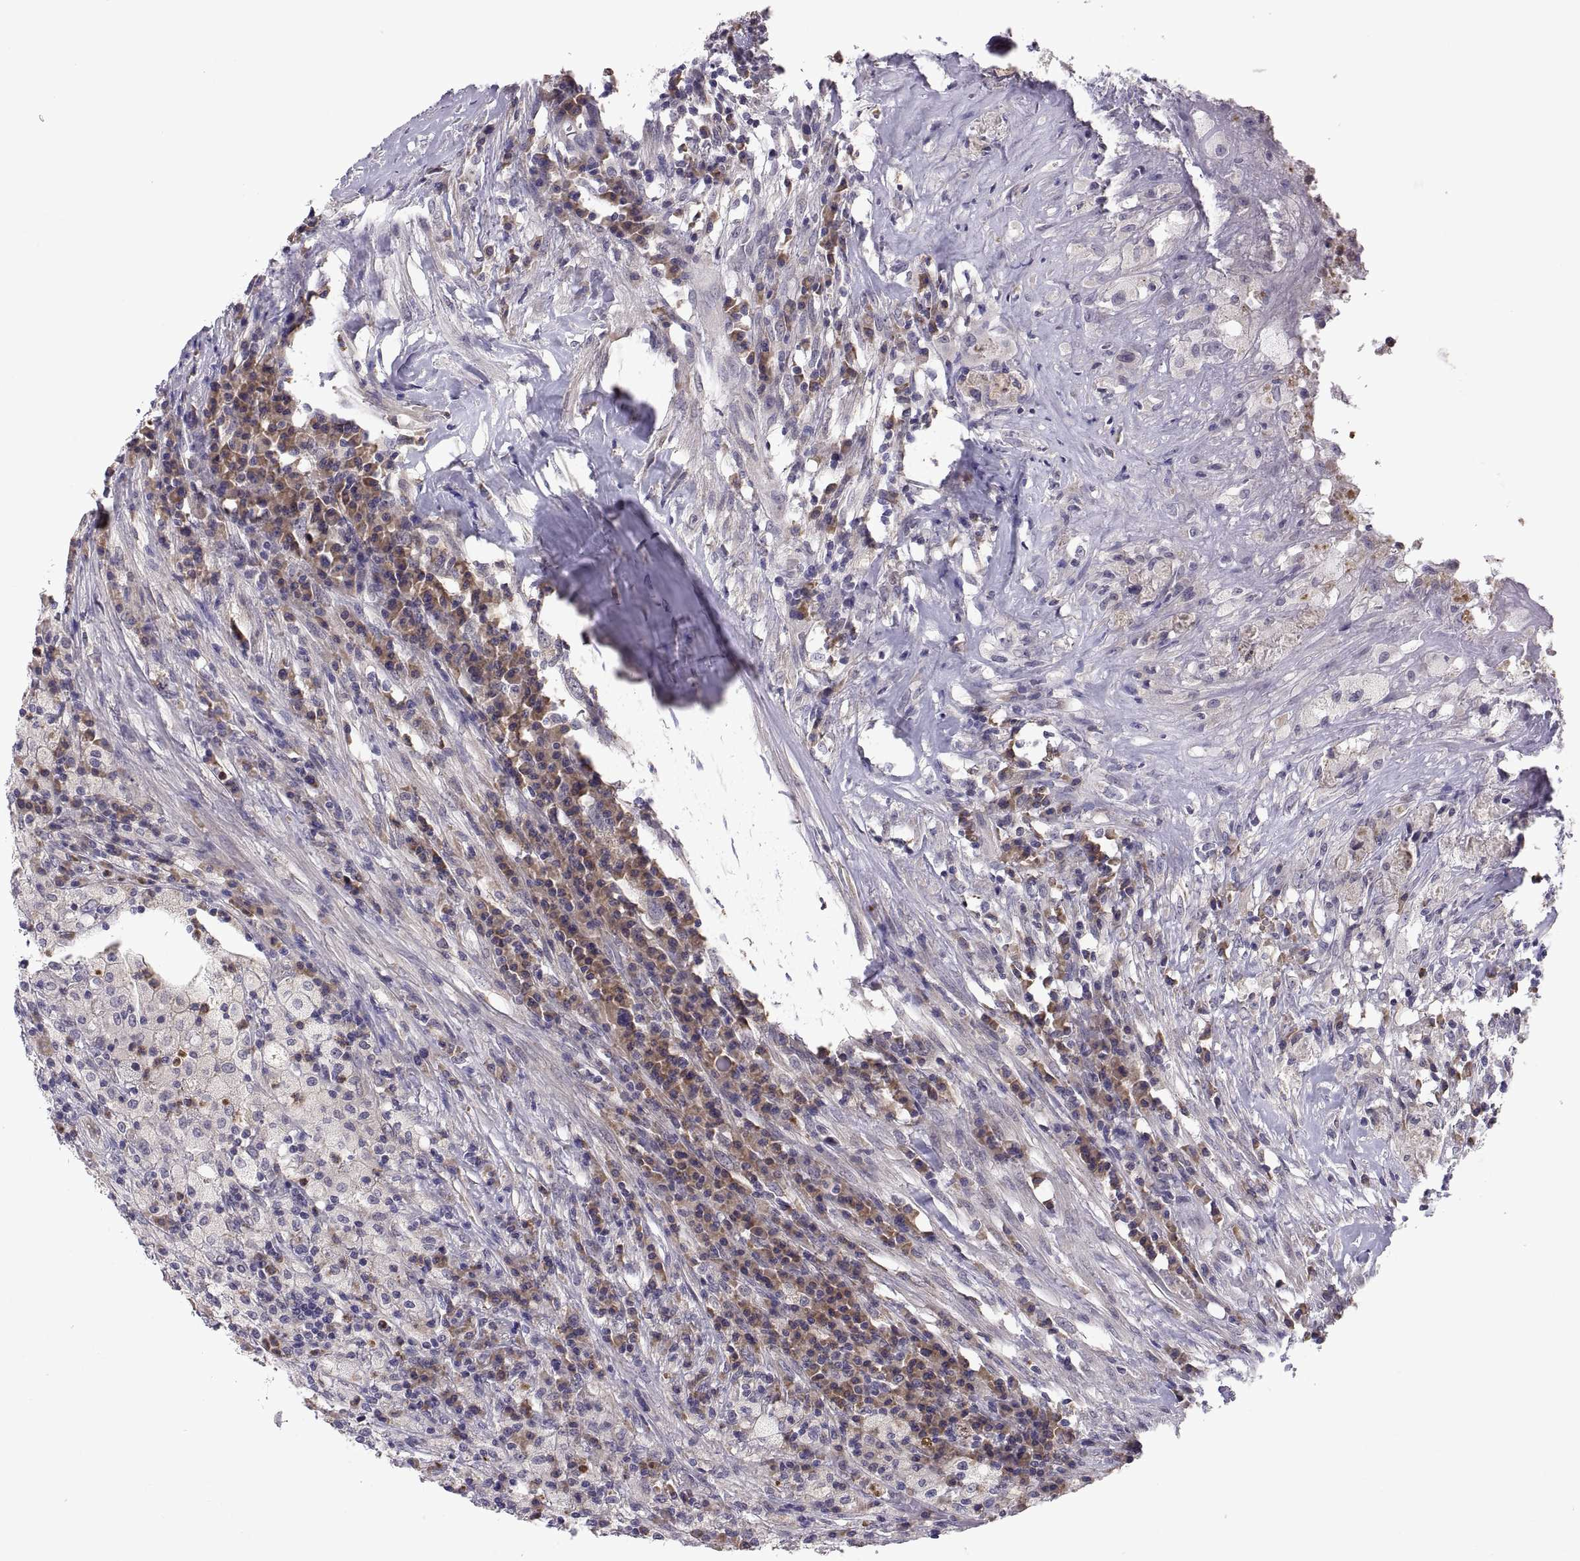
{"staining": {"intensity": "moderate", "quantity": "25%-75%", "location": "cytoplasmic/membranous"}, "tissue": "testis cancer", "cell_type": "Tumor cells", "image_type": "cancer", "snomed": [{"axis": "morphology", "description": "Necrosis, NOS"}, {"axis": "morphology", "description": "Carcinoma, Embryonal, NOS"}, {"axis": "topography", "description": "Testis"}], "caption": "Moderate cytoplasmic/membranous expression for a protein is appreciated in about 25%-75% of tumor cells of testis cancer (embryonal carcinoma) using immunohistochemistry.", "gene": "PKP1", "patient": {"sex": "male", "age": 19}}